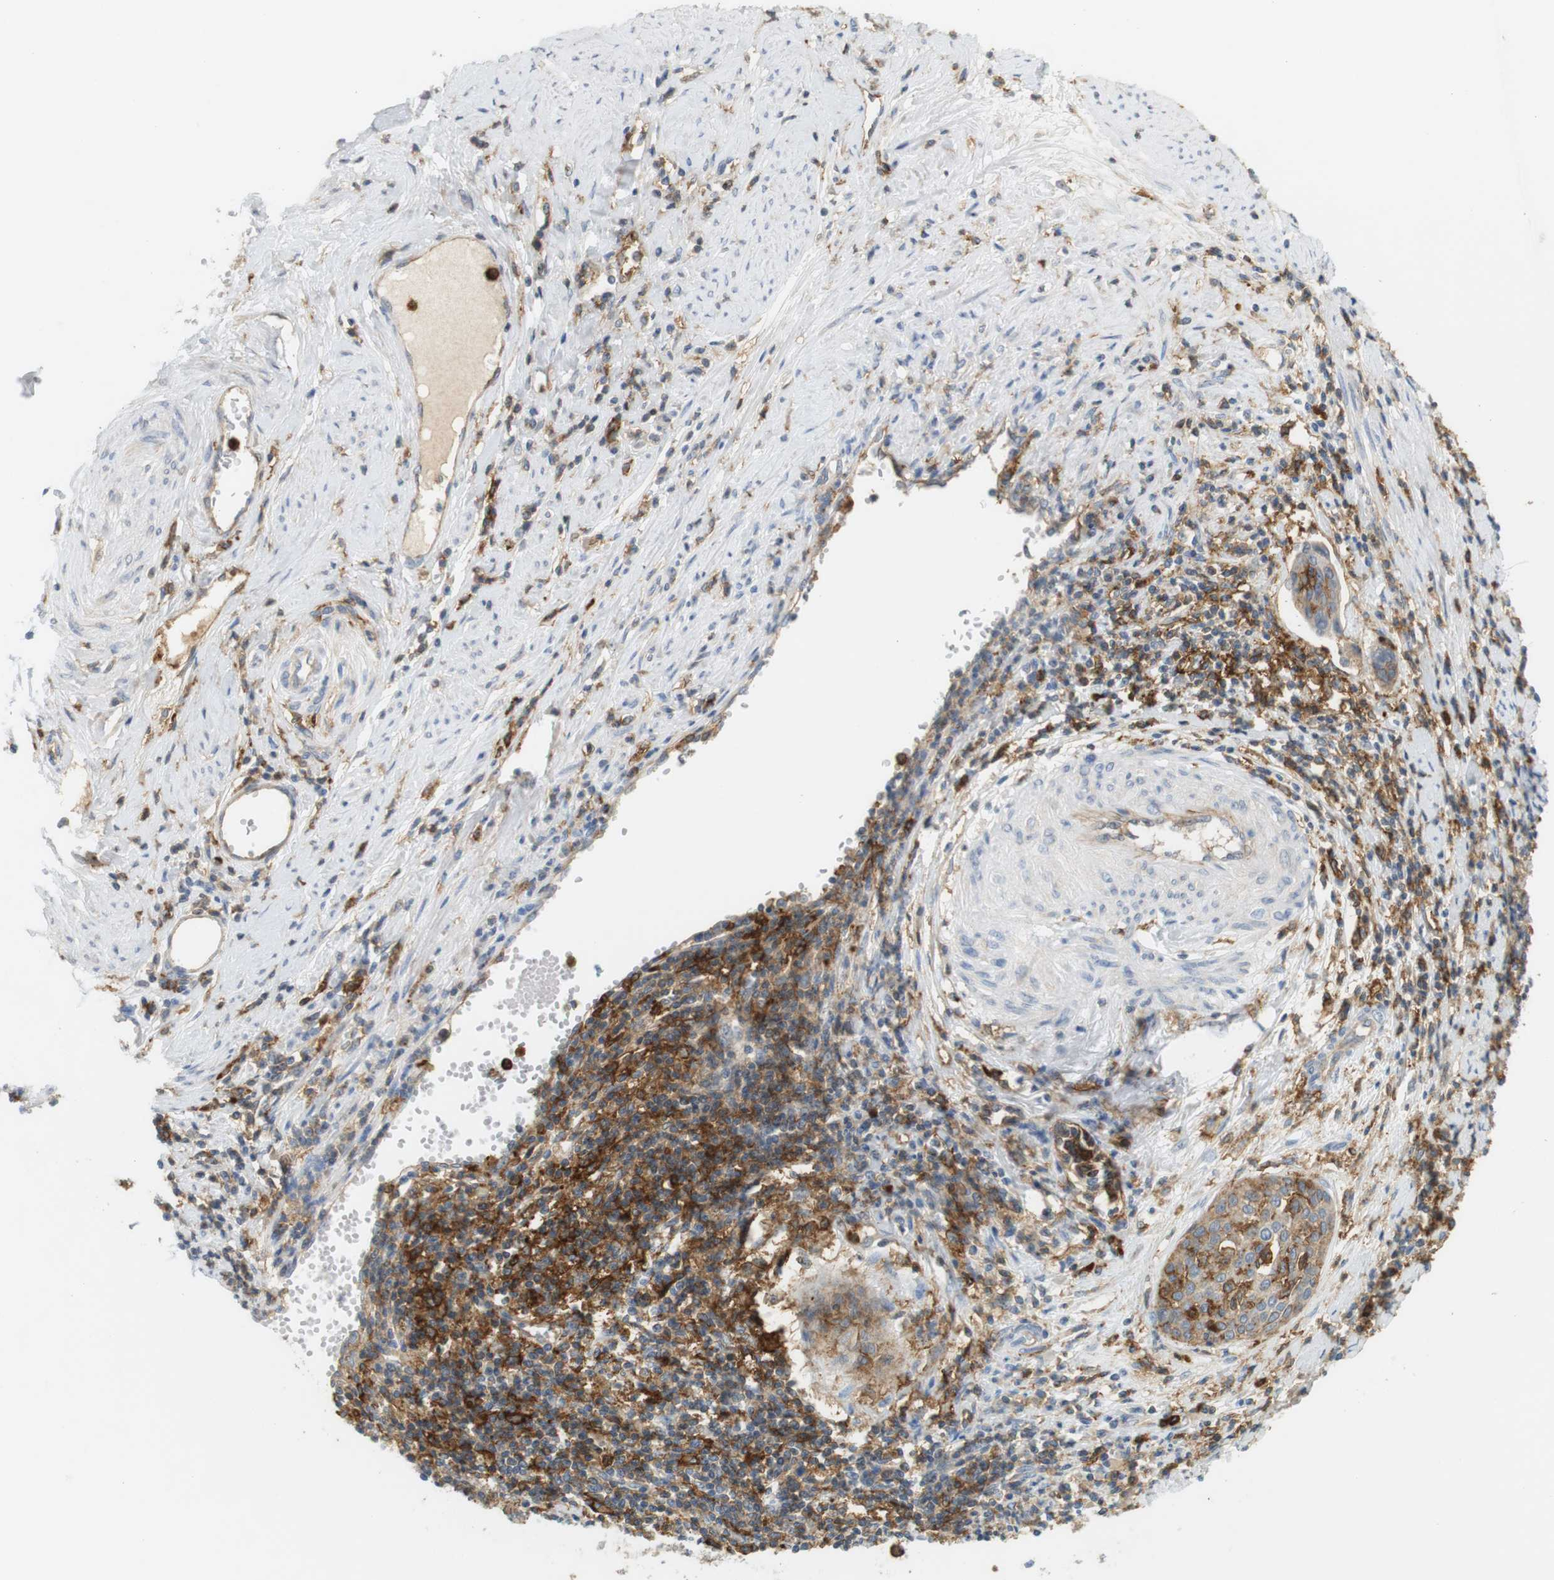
{"staining": {"intensity": "weak", "quantity": "25%-75%", "location": "cytoplasmic/membranous"}, "tissue": "cervical cancer", "cell_type": "Tumor cells", "image_type": "cancer", "snomed": [{"axis": "morphology", "description": "Squamous cell carcinoma, NOS"}, {"axis": "topography", "description": "Cervix"}], "caption": "Immunohistochemical staining of human cervical cancer (squamous cell carcinoma) displays low levels of weak cytoplasmic/membranous expression in approximately 25%-75% of tumor cells. (Stains: DAB in brown, nuclei in blue, Microscopy: brightfield microscopy at high magnification).", "gene": "SIRPA", "patient": {"sex": "female", "age": 38}}